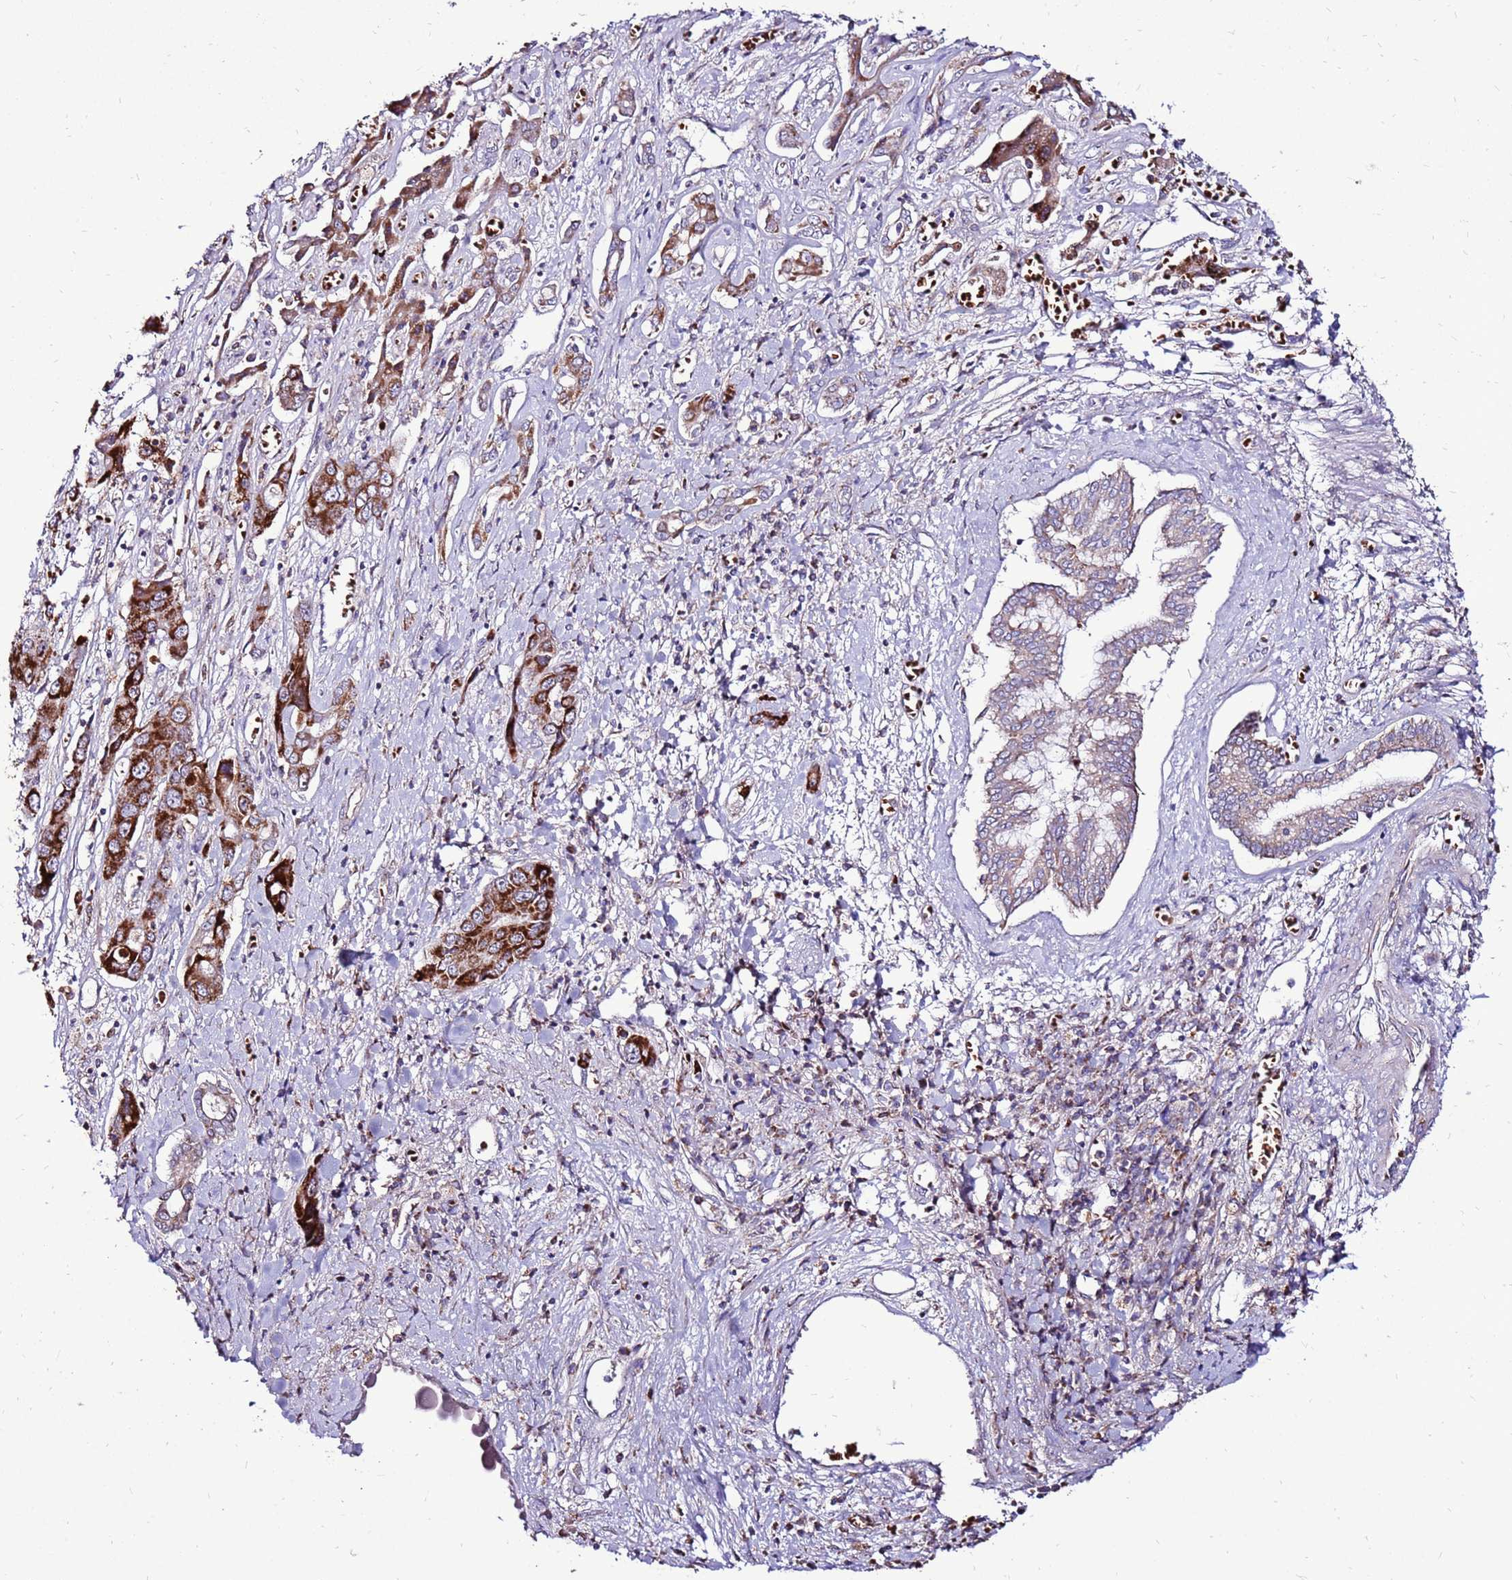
{"staining": {"intensity": "strong", "quantity": ">75%", "location": "cytoplasmic/membranous"}, "tissue": "liver cancer", "cell_type": "Tumor cells", "image_type": "cancer", "snomed": [{"axis": "morphology", "description": "Cholangiocarcinoma"}, {"axis": "topography", "description": "Liver"}], "caption": "Immunohistochemical staining of human liver cancer (cholangiocarcinoma) reveals high levels of strong cytoplasmic/membranous protein expression in about >75% of tumor cells.", "gene": "SPSB3", "patient": {"sex": "male", "age": 67}}